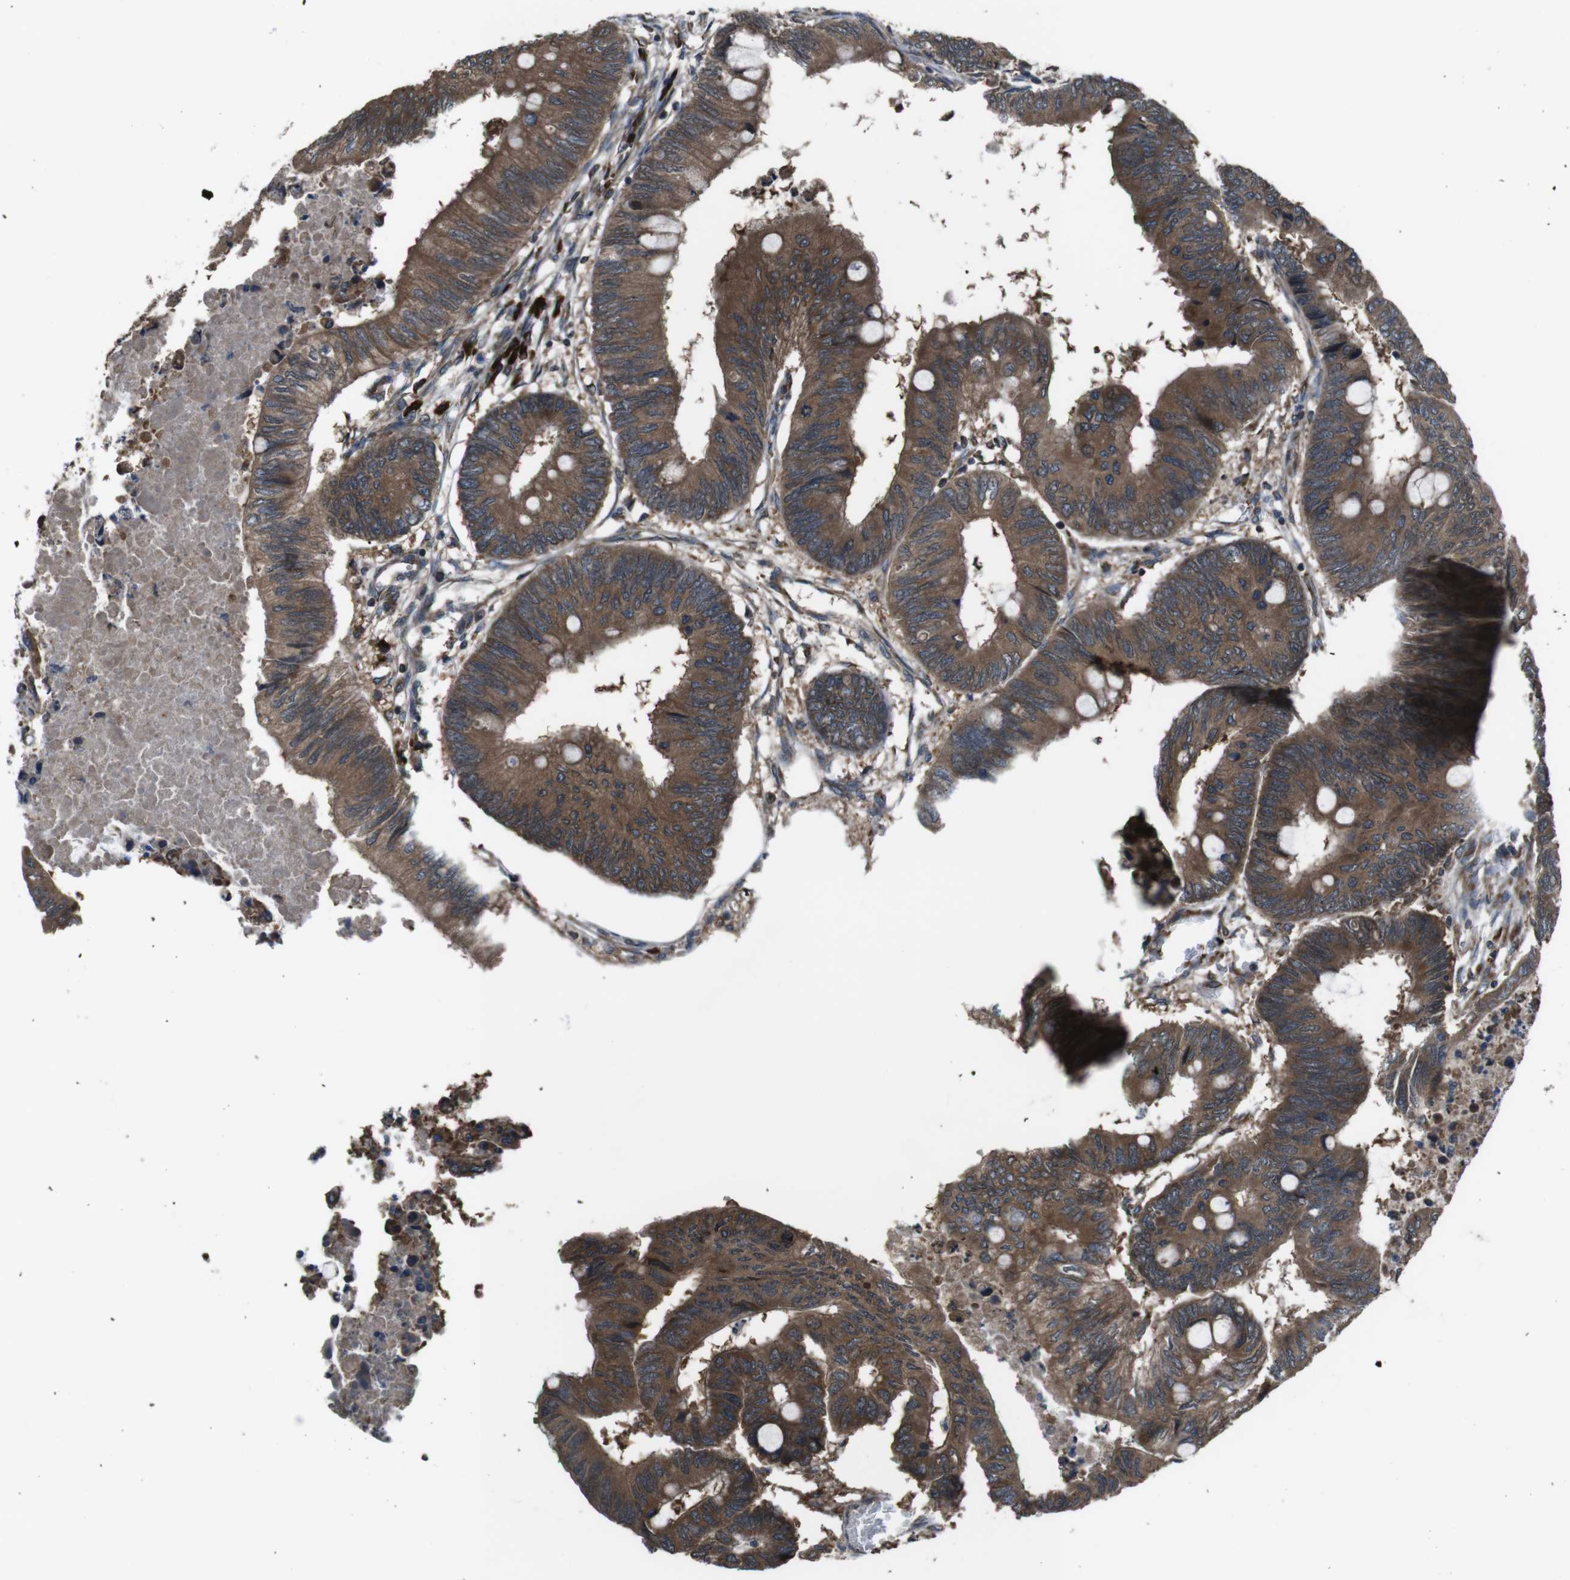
{"staining": {"intensity": "moderate", "quantity": ">75%", "location": "cytoplasmic/membranous"}, "tissue": "colorectal cancer", "cell_type": "Tumor cells", "image_type": "cancer", "snomed": [{"axis": "morphology", "description": "Normal tissue, NOS"}, {"axis": "morphology", "description": "Adenocarcinoma, NOS"}, {"axis": "topography", "description": "Rectum"}, {"axis": "topography", "description": "Peripheral nerve tissue"}], "caption": "Colorectal adenocarcinoma tissue shows moderate cytoplasmic/membranous expression in about >75% of tumor cells", "gene": "SSR3", "patient": {"sex": "male", "age": 92}}